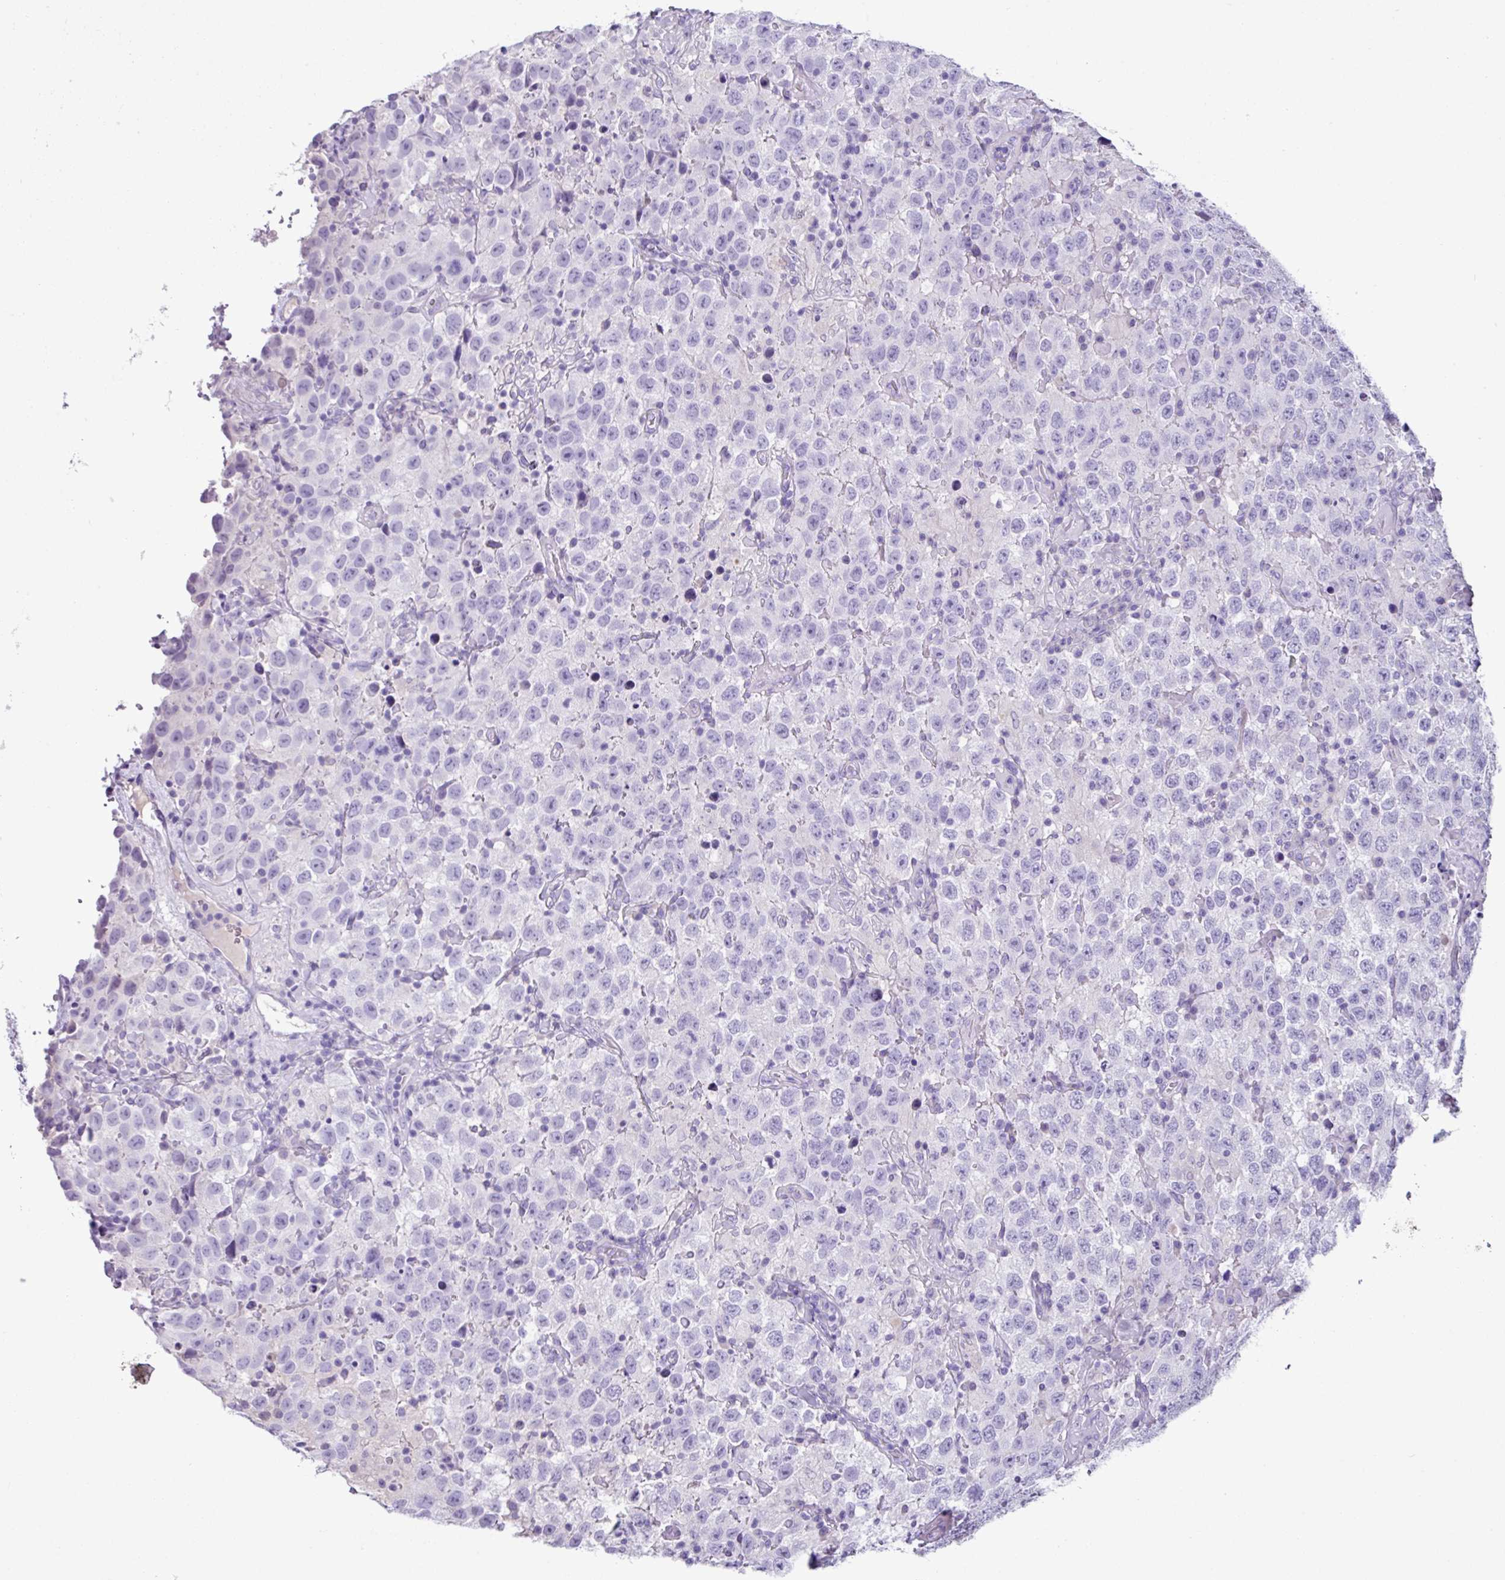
{"staining": {"intensity": "negative", "quantity": "none", "location": "none"}, "tissue": "testis cancer", "cell_type": "Tumor cells", "image_type": "cancer", "snomed": [{"axis": "morphology", "description": "Seminoma, NOS"}, {"axis": "topography", "description": "Testis"}], "caption": "Seminoma (testis) stained for a protein using immunohistochemistry (IHC) shows no positivity tumor cells.", "gene": "CYSTM1", "patient": {"sex": "male", "age": 41}}